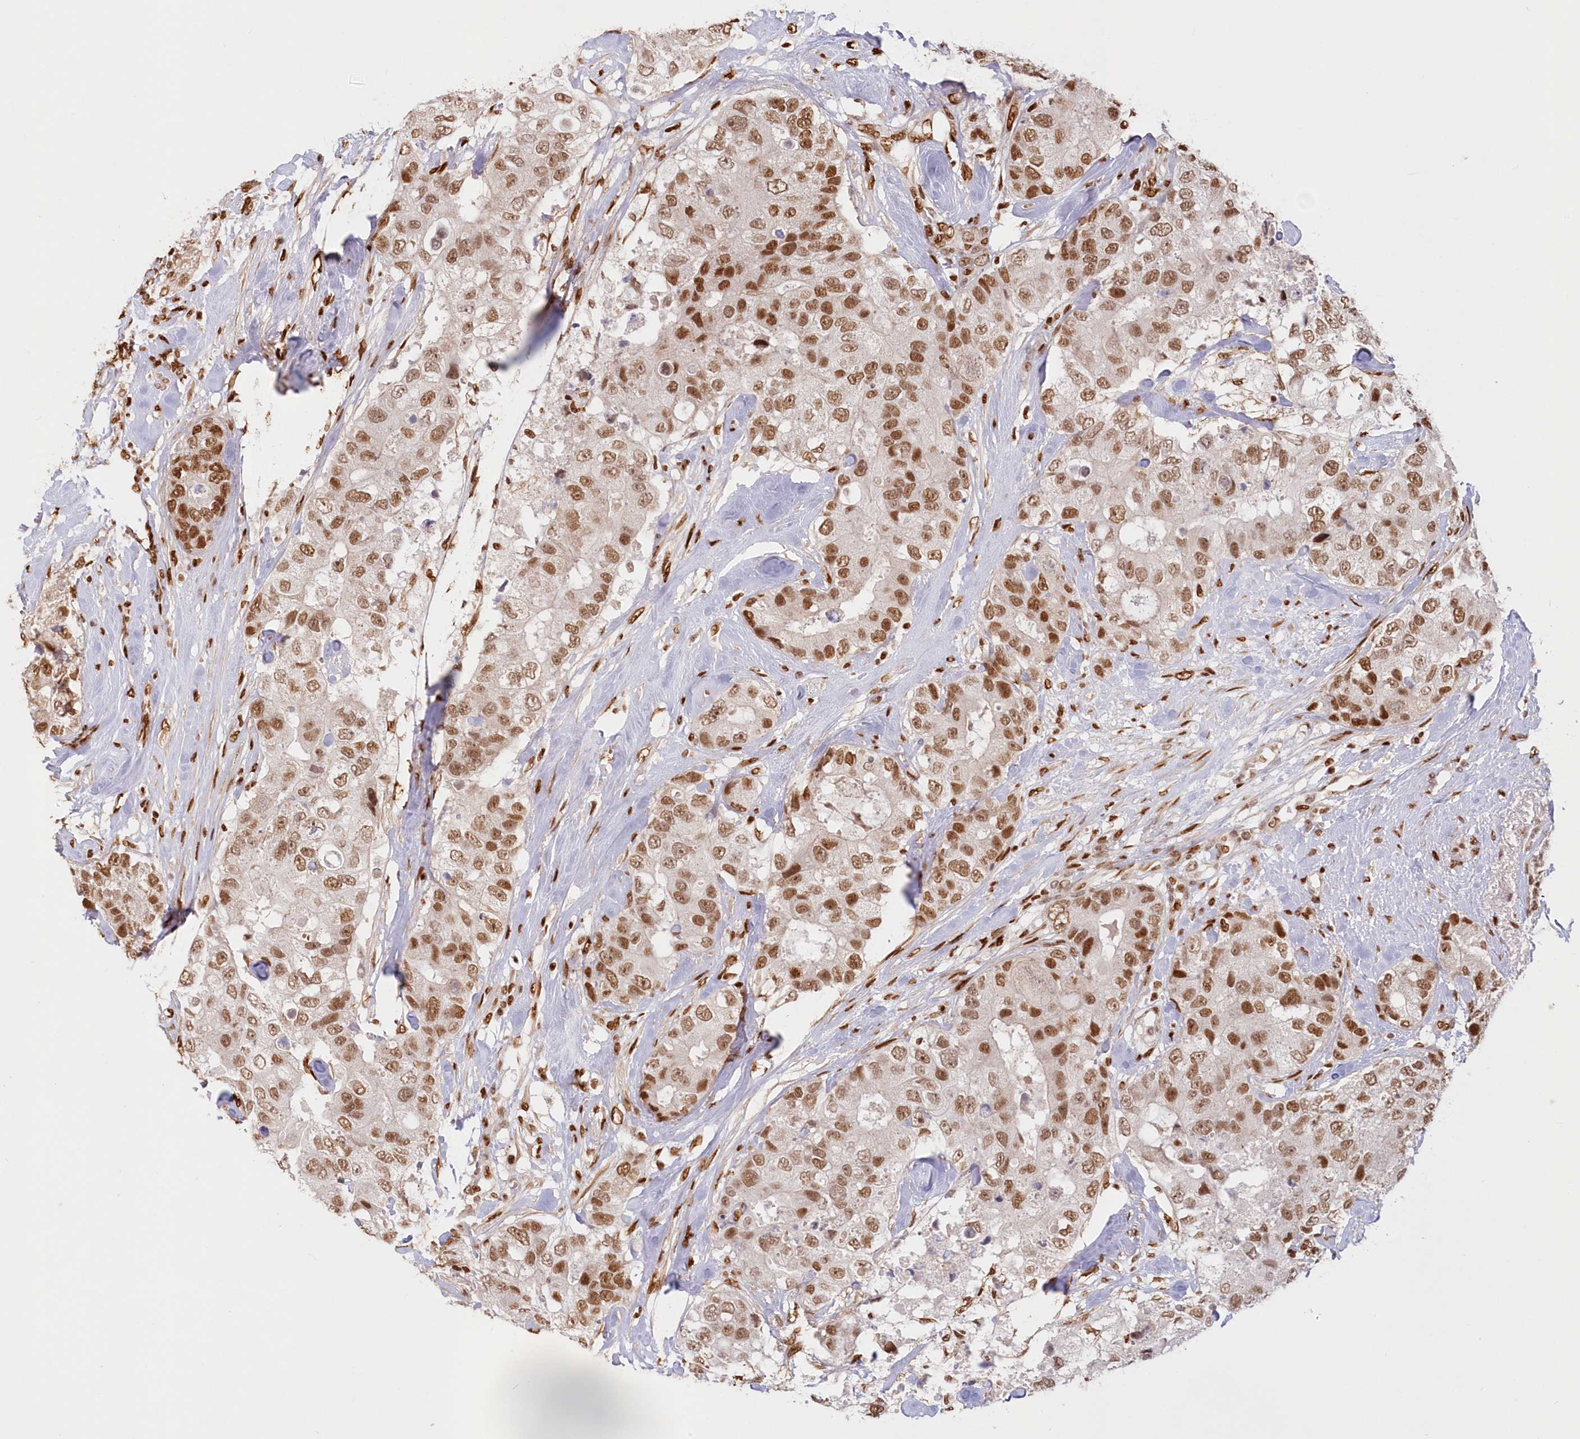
{"staining": {"intensity": "moderate", "quantity": ">75%", "location": "nuclear"}, "tissue": "breast cancer", "cell_type": "Tumor cells", "image_type": "cancer", "snomed": [{"axis": "morphology", "description": "Duct carcinoma"}, {"axis": "topography", "description": "Breast"}], "caption": "Brown immunohistochemical staining in breast cancer (intraductal carcinoma) reveals moderate nuclear staining in about >75% of tumor cells.", "gene": "POLR2B", "patient": {"sex": "female", "age": 62}}